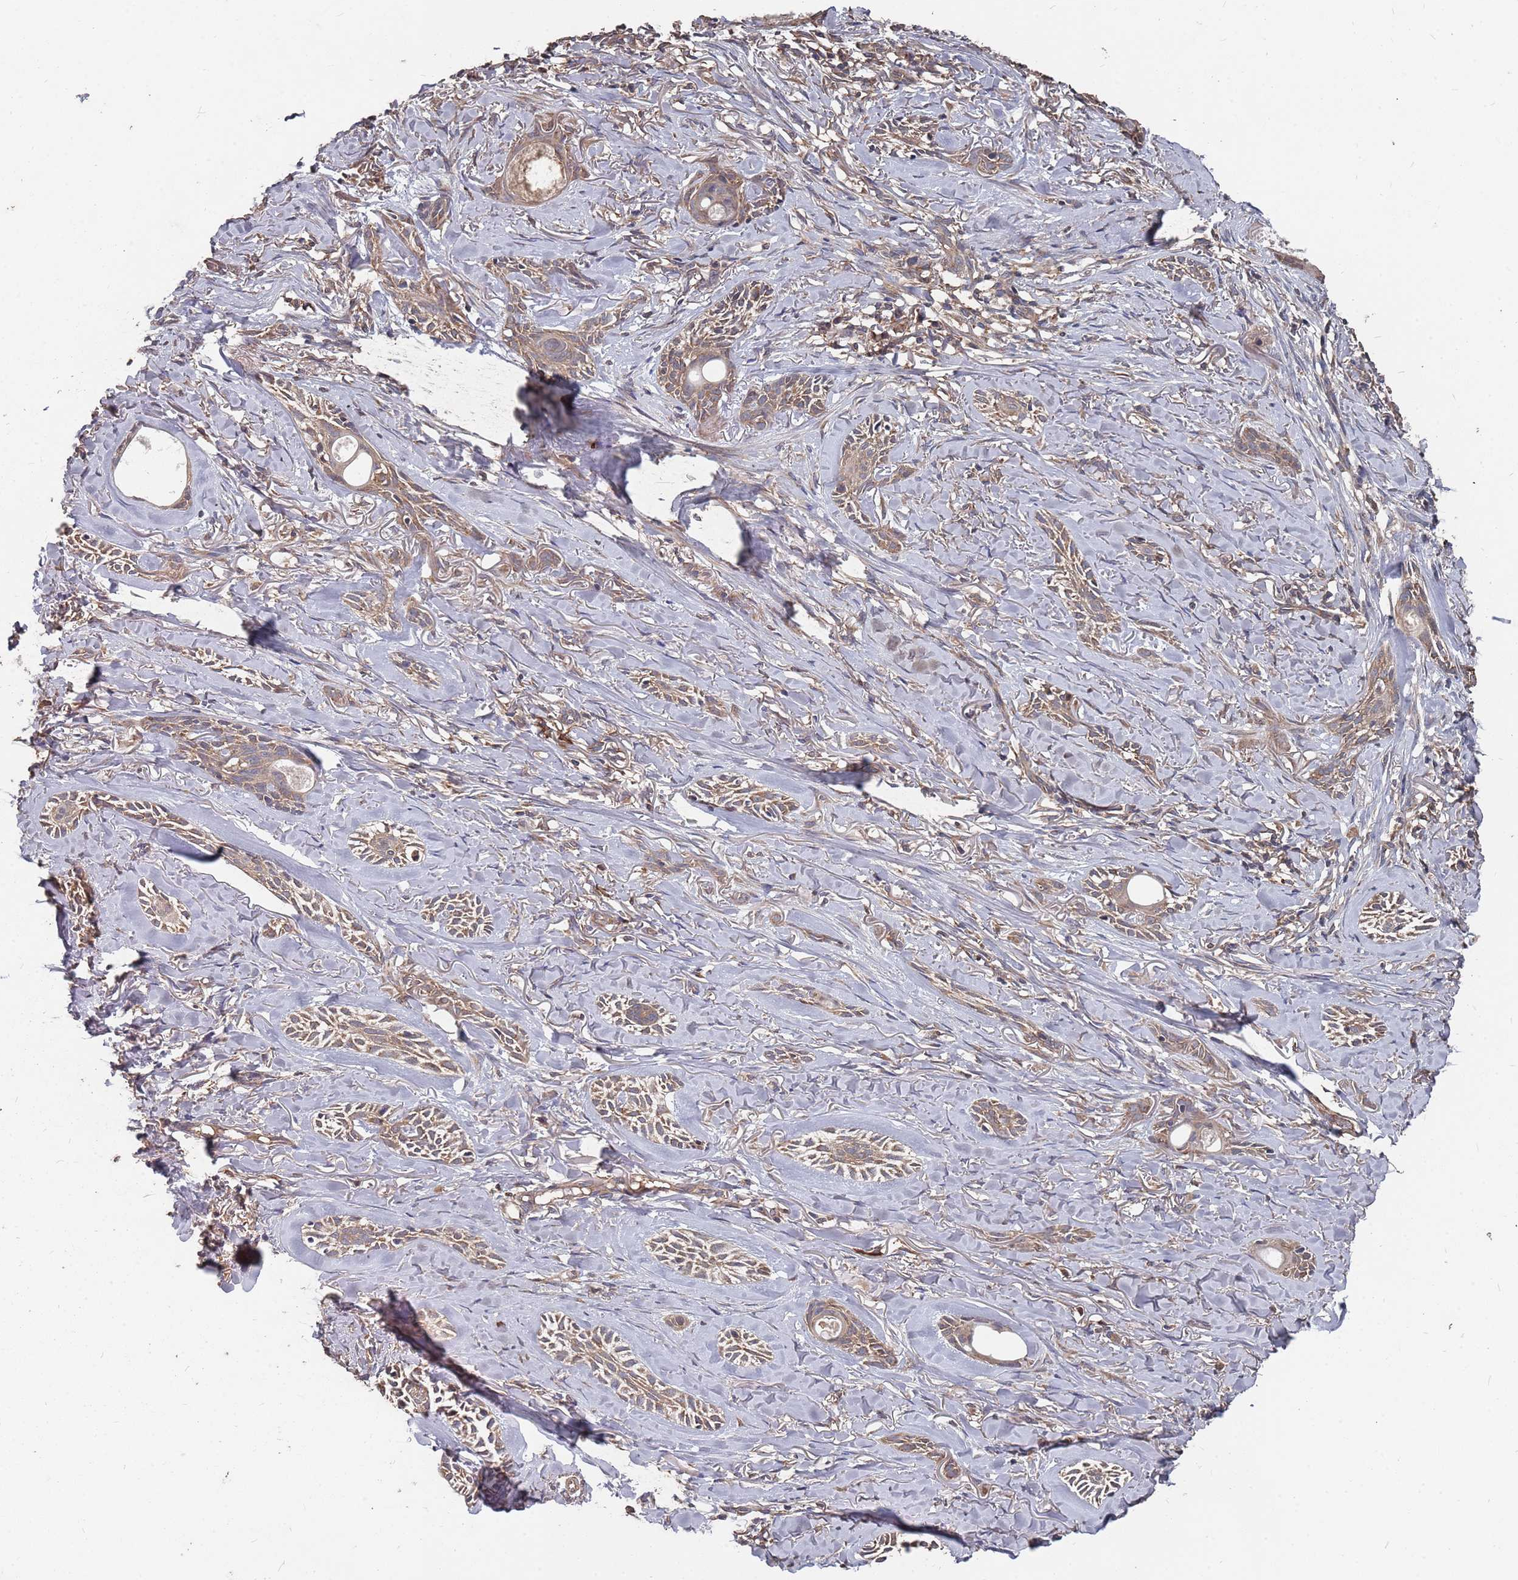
{"staining": {"intensity": "moderate", "quantity": ">75%", "location": "cytoplasmic/membranous"}, "tissue": "skin cancer", "cell_type": "Tumor cells", "image_type": "cancer", "snomed": [{"axis": "morphology", "description": "Basal cell carcinoma"}, {"axis": "topography", "description": "Skin"}], "caption": "Immunohistochemistry (IHC) image of neoplastic tissue: human basal cell carcinoma (skin) stained using immunohistochemistry shows medium levels of moderate protein expression localized specifically in the cytoplasmic/membranous of tumor cells, appearing as a cytoplasmic/membranous brown color.", "gene": "ATG5", "patient": {"sex": "female", "age": 59}}